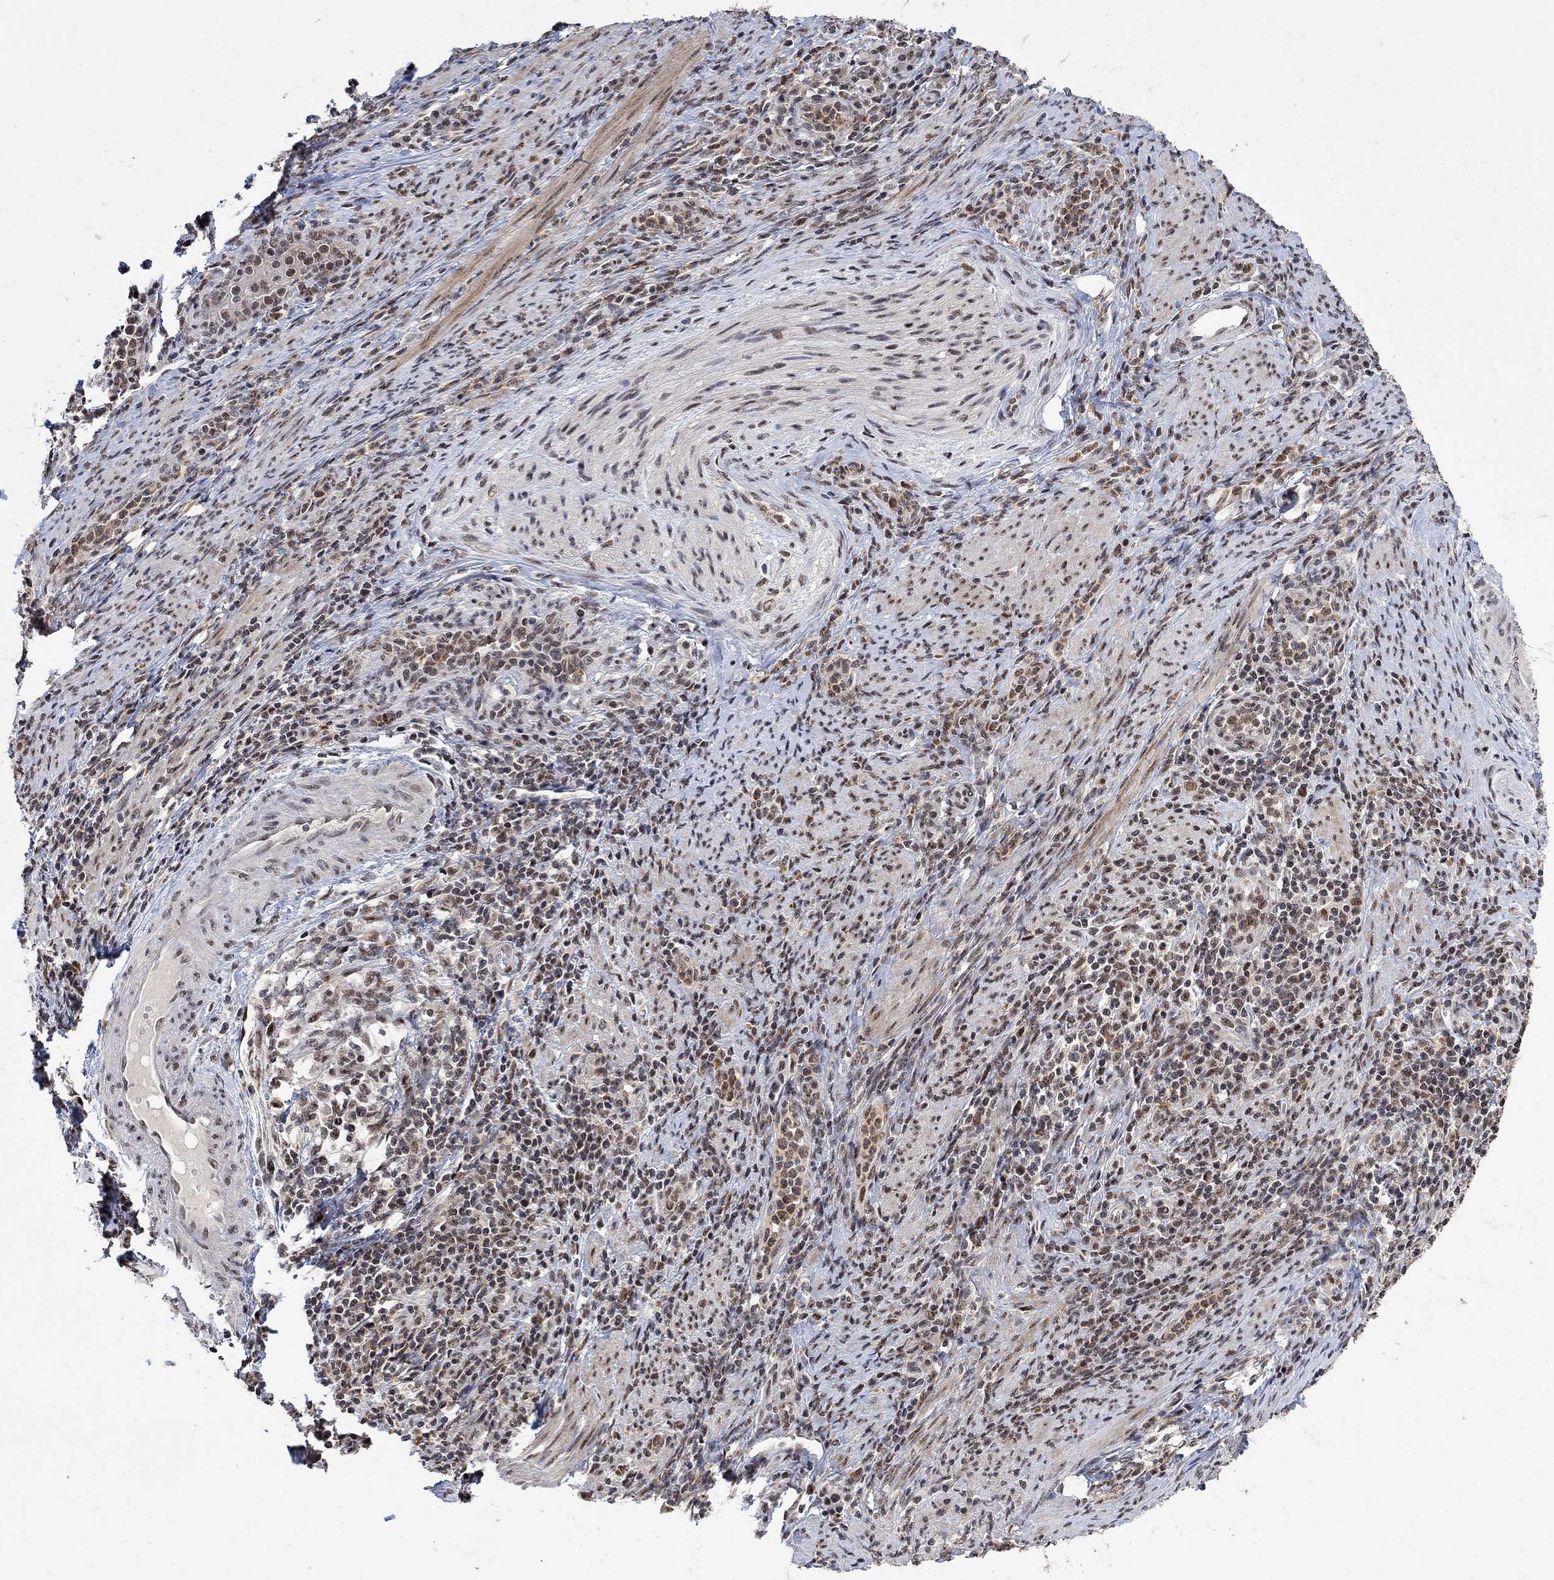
{"staining": {"intensity": "moderate", "quantity": "<25%", "location": "nuclear"}, "tissue": "cervical cancer", "cell_type": "Tumor cells", "image_type": "cancer", "snomed": [{"axis": "morphology", "description": "Squamous cell carcinoma, NOS"}, {"axis": "topography", "description": "Cervix"}], "caption": "Protein staining of cervical squamous cell carcinoma tissue shows moderate nuclear expression in about <25% of tumor cells. (Stains: DAB in brown, nuclei in blue, Microscopy: brightfield microscopy at high magnification).", "gene": "E4F1", "patient": {"sex": "female", "age": 26}}